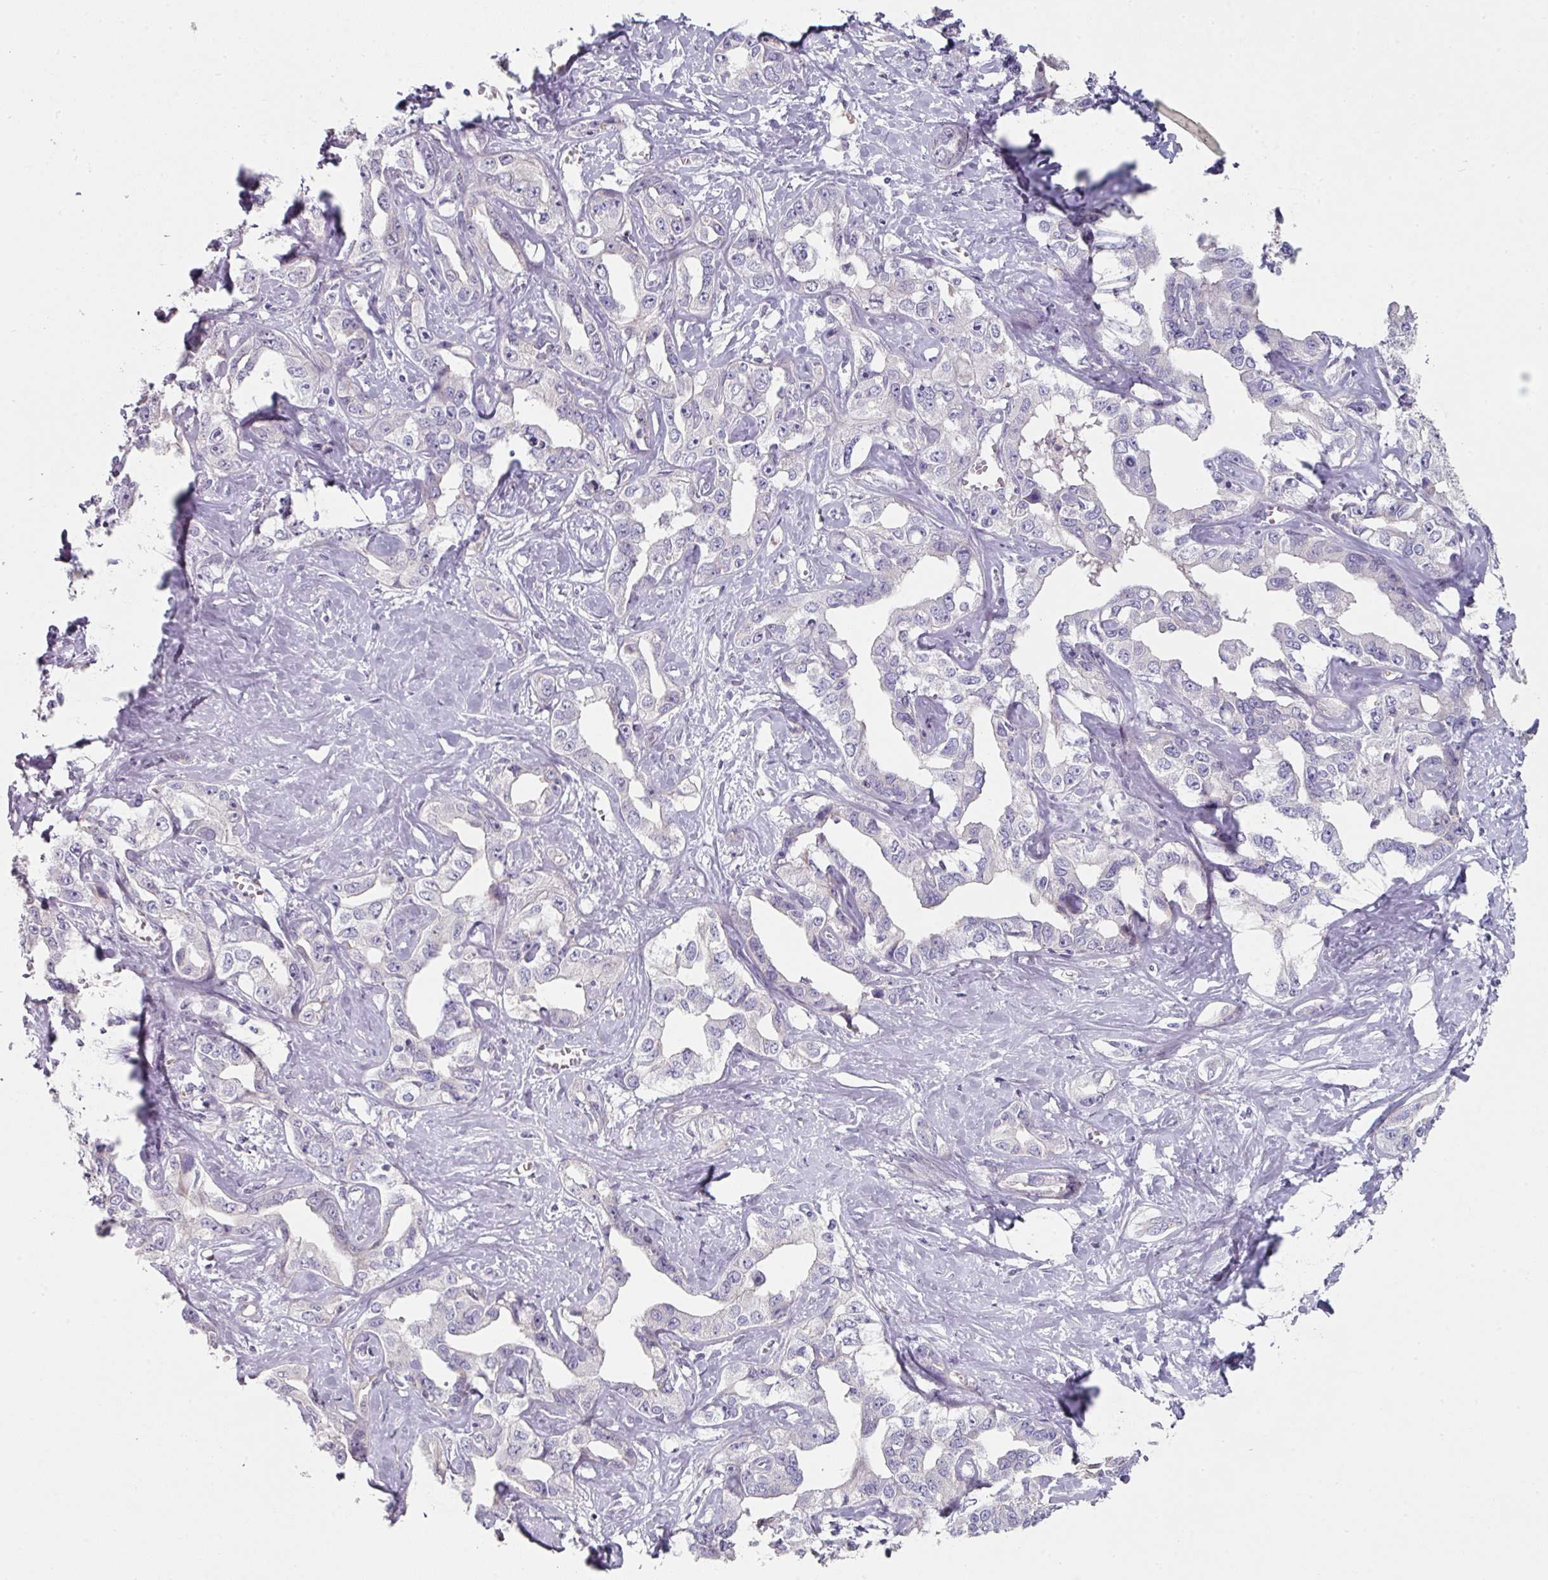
{"staining": {"intensity": "negative", "quantity": "none", "location": "none"}, "tissue": "liver cancer", "cell_type": "Tumor cells", "image_type": "cancer", "snomed": [{"axis": "morphology", "description": "Cholangiocarcinoma"}, {"axis": "topography", "description": "Liver"}], "caption": "High magnification brightfield microscopy of liver cancer stained with DAB (3,3'-diaminobenzidine) (brown) and counterstained with hematoxylin (blue): tumor cells show no significant positivity. (DAB IHC with hematoxylin counter stain).", "gene": "WSB2", "patient": {"sex": "male", "age": 59}}